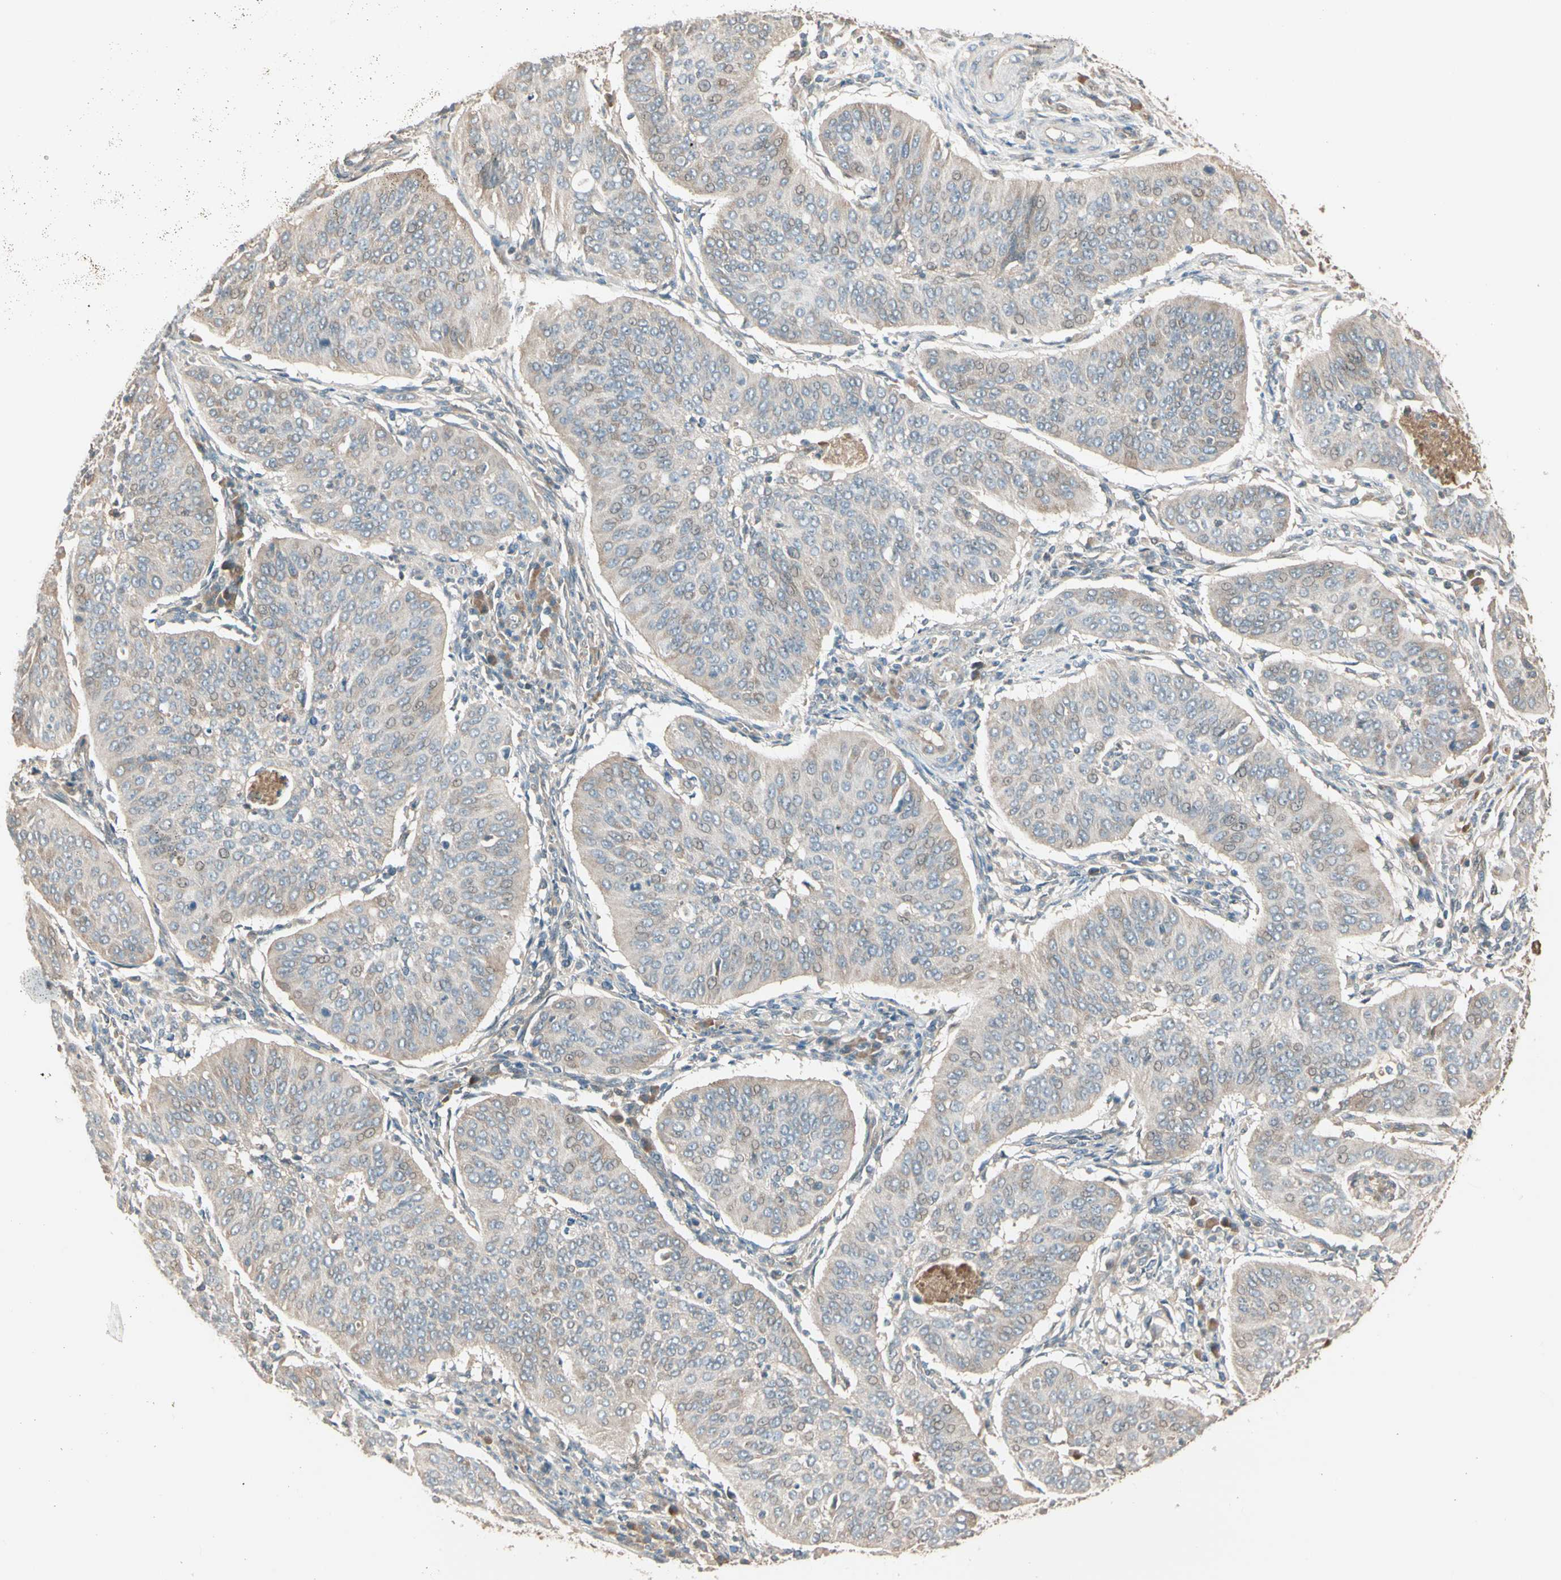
{"staining": {"intensity": "weak", "quantity": ">75%", "location": "cytoplasmic/membranous"}, "tissue": "cervical cancer", "cell_type": "Tumor cells", "image_type": "cancer", "snomed": [{"axis": "morphology", "description": "Normal tissue, NOS"}, {"axis": "morphology", "description": "Squamous cell carcinoma, NOS"}, {"axis": "topography", "description": "Cervix"}], "caption": "Tumor cells reveal weak cytoplasmic/membranous staining in approximately >75% of cells in cervical squamous cell carcinoma. (DAB (3,3'-diaminobenzidine) IHC, brown staining for protein, blue staining for nuclei).", "gene": "TNFRSF21", "patient": {"sex": "female", "age": 39}}